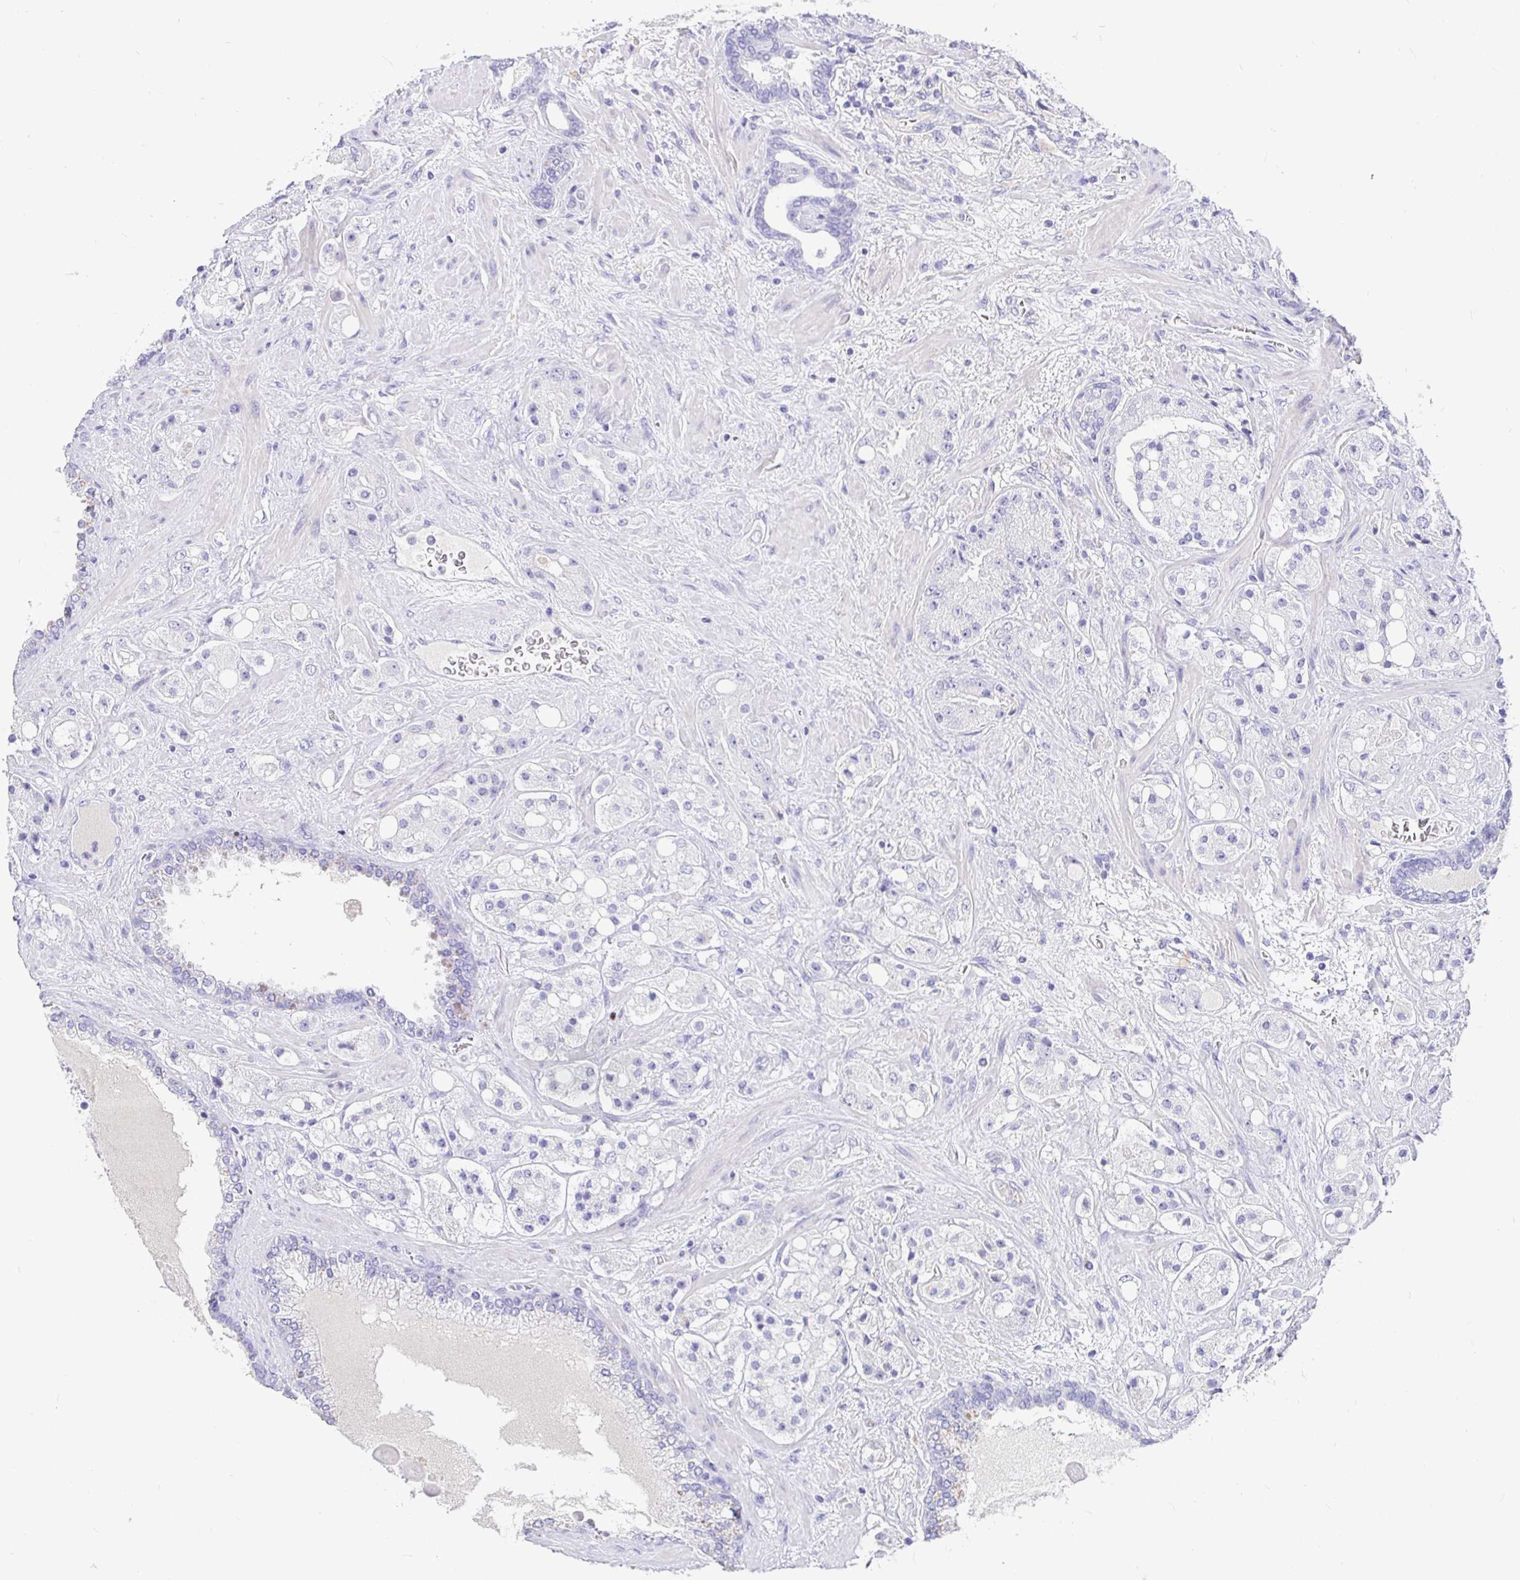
{"staining": {"intensity": "negative", "quantity": "none", "location": "none"}, "tissue": "prostate cancer", "cell_type": "Tumor cells", "image_type": "cancer", "snomed": [{"axis": "morphology", "description": "Adenocarcinoma, High grade"}, {"axis": "topography", "description": "Prostate"}], "caption": "Tumor cells are negative for protein expression in human adenocarcinoma (high-grade) (prostate). (DAB (3,3'-diaminobenzidine) IHC, high magnification).", "gene": "TPTE", "patient": {"sex": "male", "age": 67}}